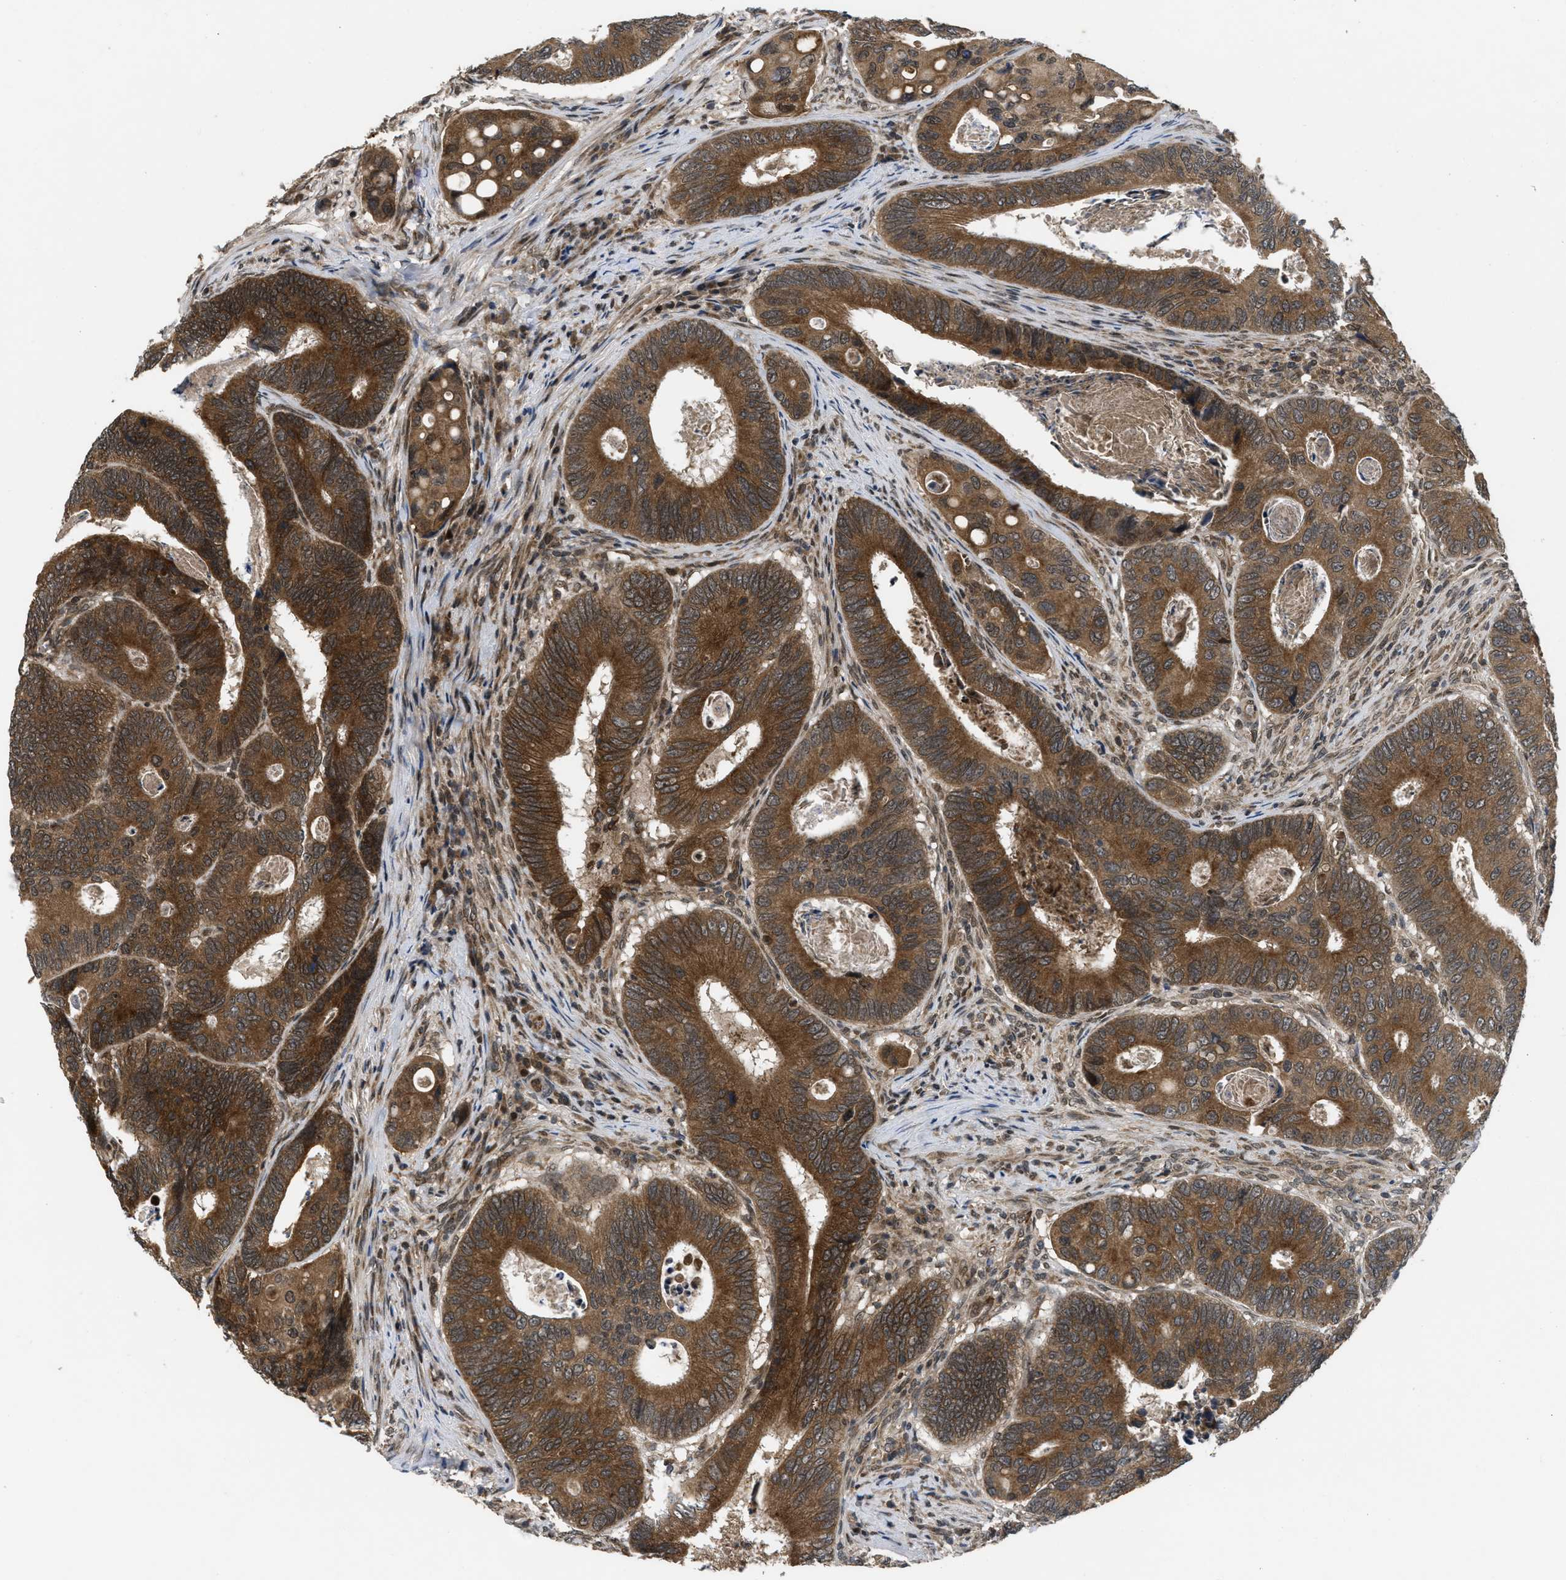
{"staining": {"intensity": "moderate", "quantity": ">75%", "location": "cytoplasmic/membranous"}, "tissue": "colorectal cancer", "cell_type": "Tumor cells", "image_type": "cancer", "snomed": [{"axis": "morphology", "description": "Inflammation, NOS"}, {"axis": "morphology", "description": "Adenocarcinoma, NOS"}, {"axis": "topography", "description": "Colon"}], "caption": "Immunohistochemical staining of human colorectal adenocarcinoma reveals moderate cytoplasmic/membranous protein positivity in about >75% of tumor cells. Immunohistochemistry (ihc) stains the protein of interest in brown and the nuclei are stained blue.", "gene": "SPTLC1", "patient": {"sex": "male", "age": 72}}